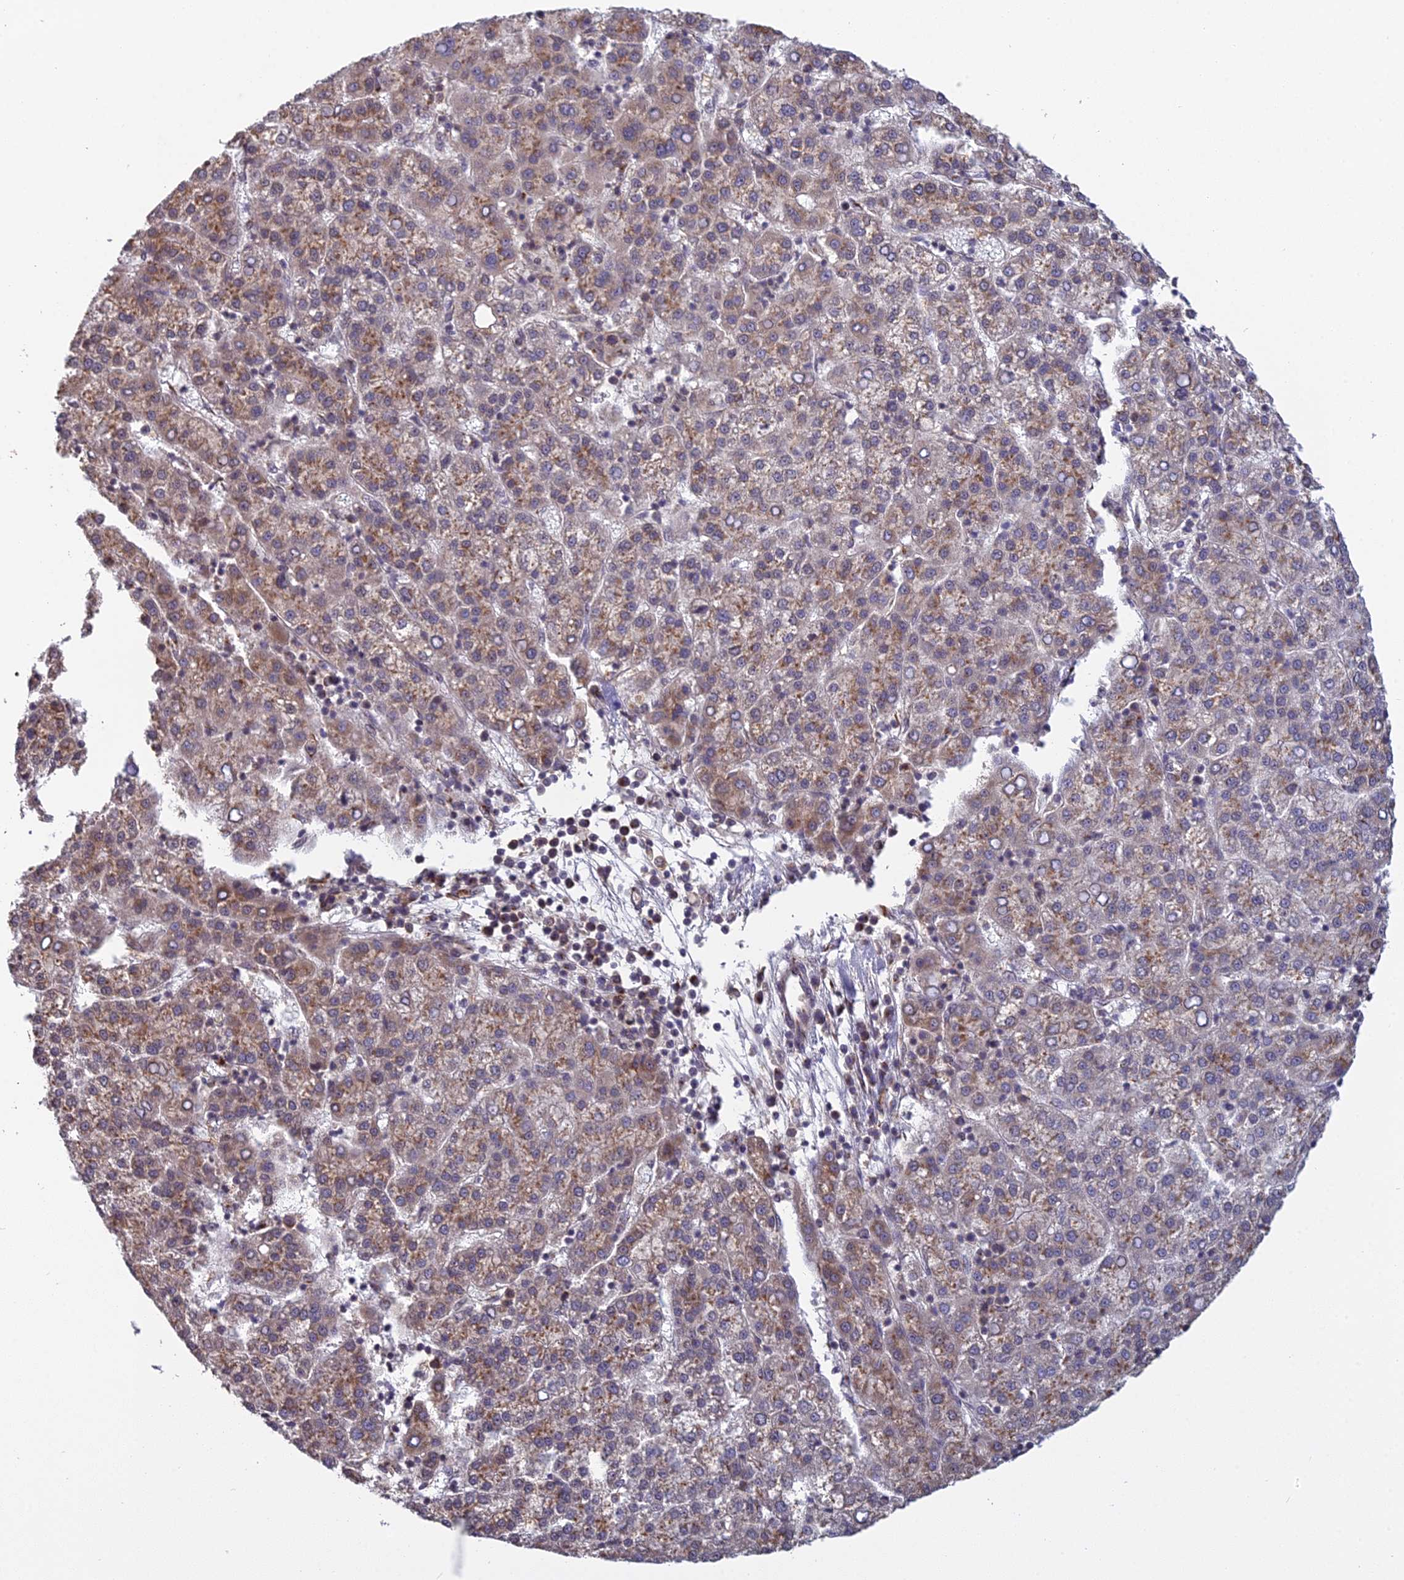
{"staining": {"intensity": "weak", "quantity": "25%-75%", "location": "cytoplasmic/membranous"}, "tissue": "liver cancer", "cell_type": "Tumor cells", "image_type": "cancer", "snomed": [{"axis": "morphology", "description": "Carcinoma, Hepatocellular, NOS"}, {"axis": "topography", "description": "Liver"}], "caption": "Immunohistochemical staining of human liver hepatocellular carcinoma displays weak cytoplasmic/membranous protein staining in about 25%-75% of tumor cells. (DAB = brown stain, brightfield microscopy at high magnification).", "gene": "MEOX1", "patient": {"sex": "female", "age": 58}}